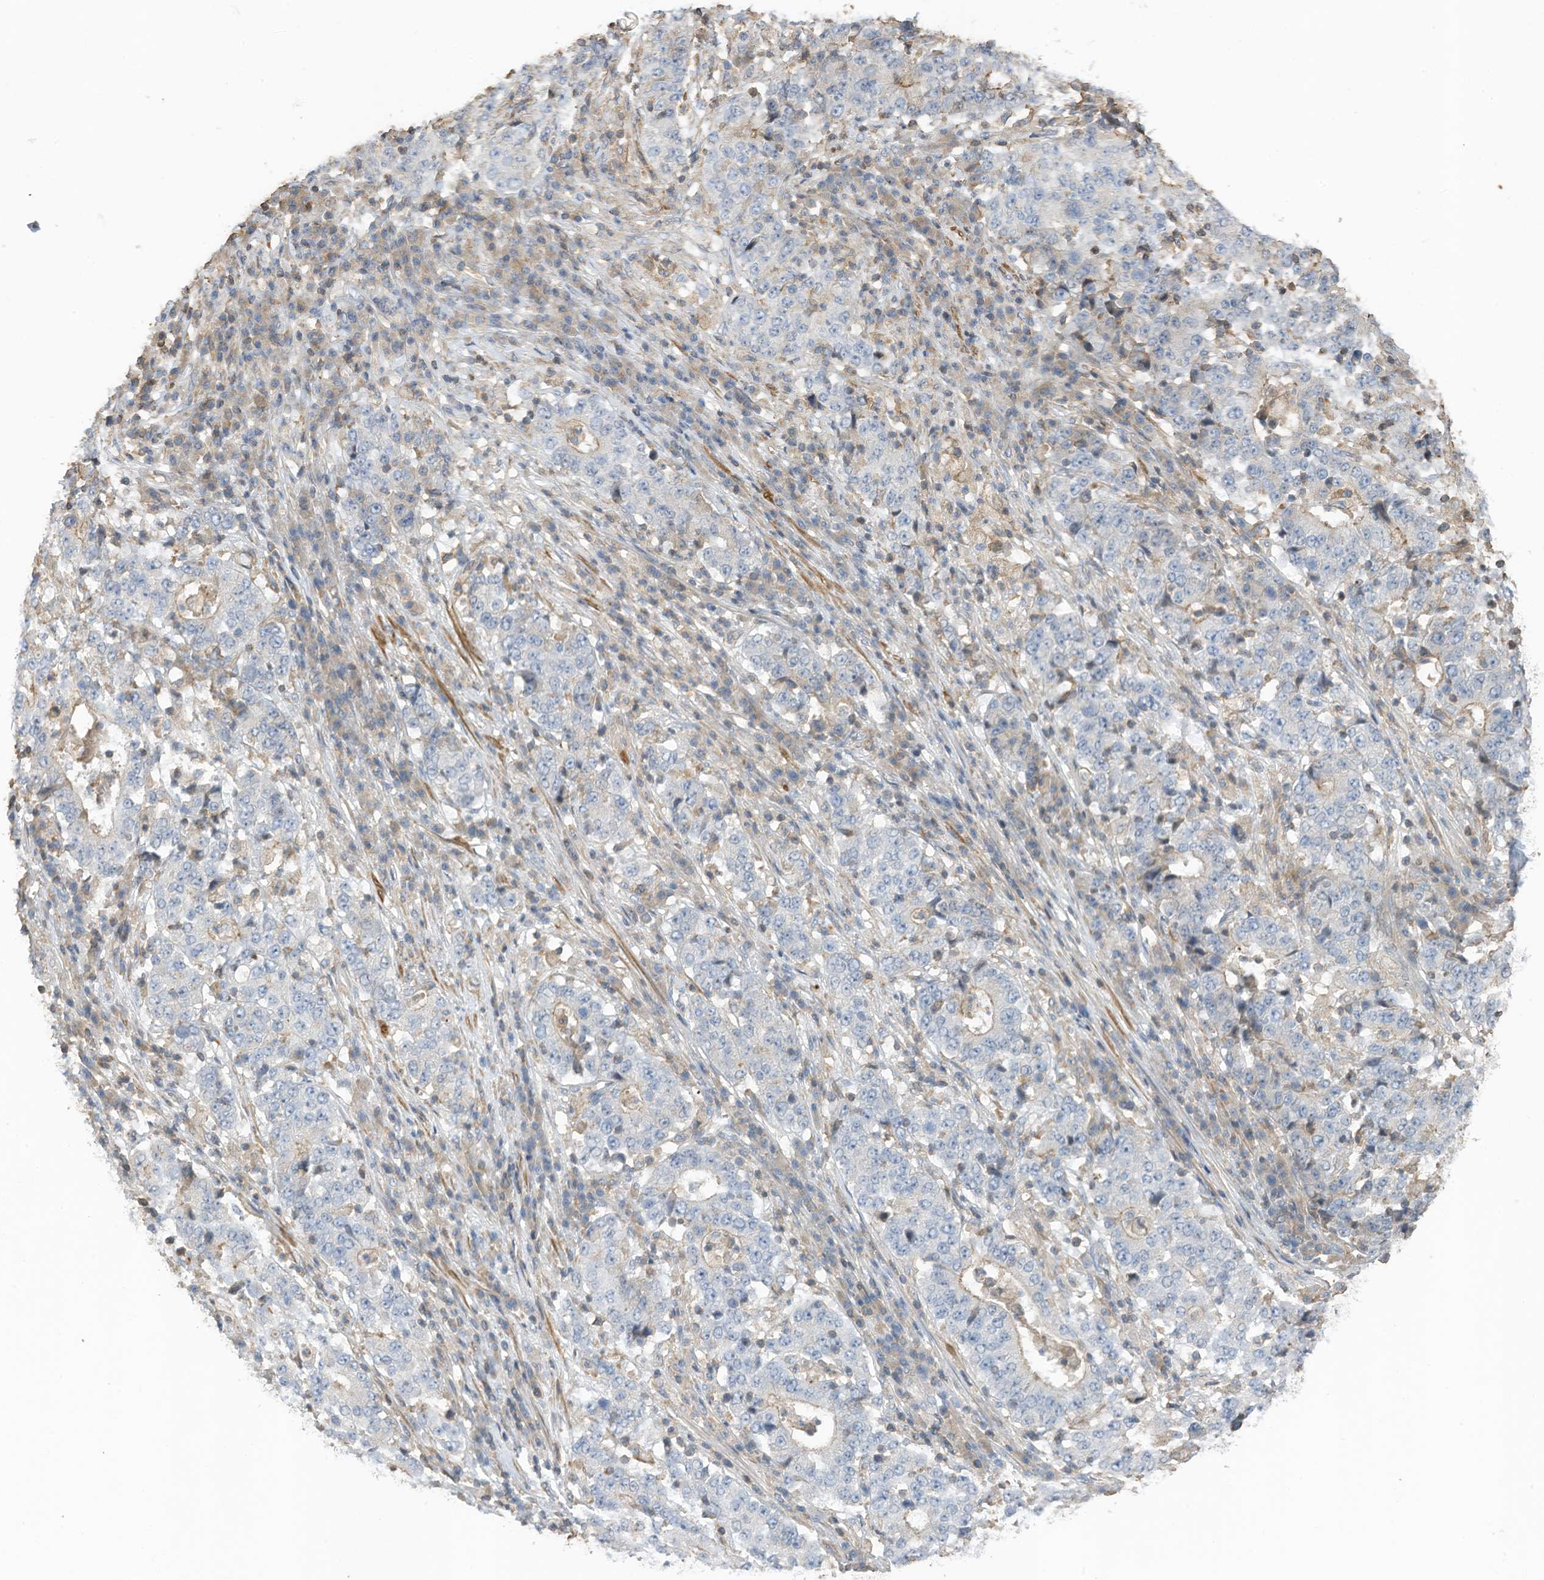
{"staining": {"intensity": "negative", "quantity": "none", "location": "none"}, "tissue": "stomach cancer", "cell_type": "Tumor cells", "image_type": "cancer", "snomed": [{"axis": "morphology", "description": "Adenocarcinoma, NOS"}, {"axis": "topography", "description": "Stomach"}], "caption": "DAB (3,3'-diaminobenzidine) immunohistochemical staining of stomach cancer reveals no significant staining in tumor cells.", "gene": "SLFN14", "patient": {"sex": "male", "age": 59}}